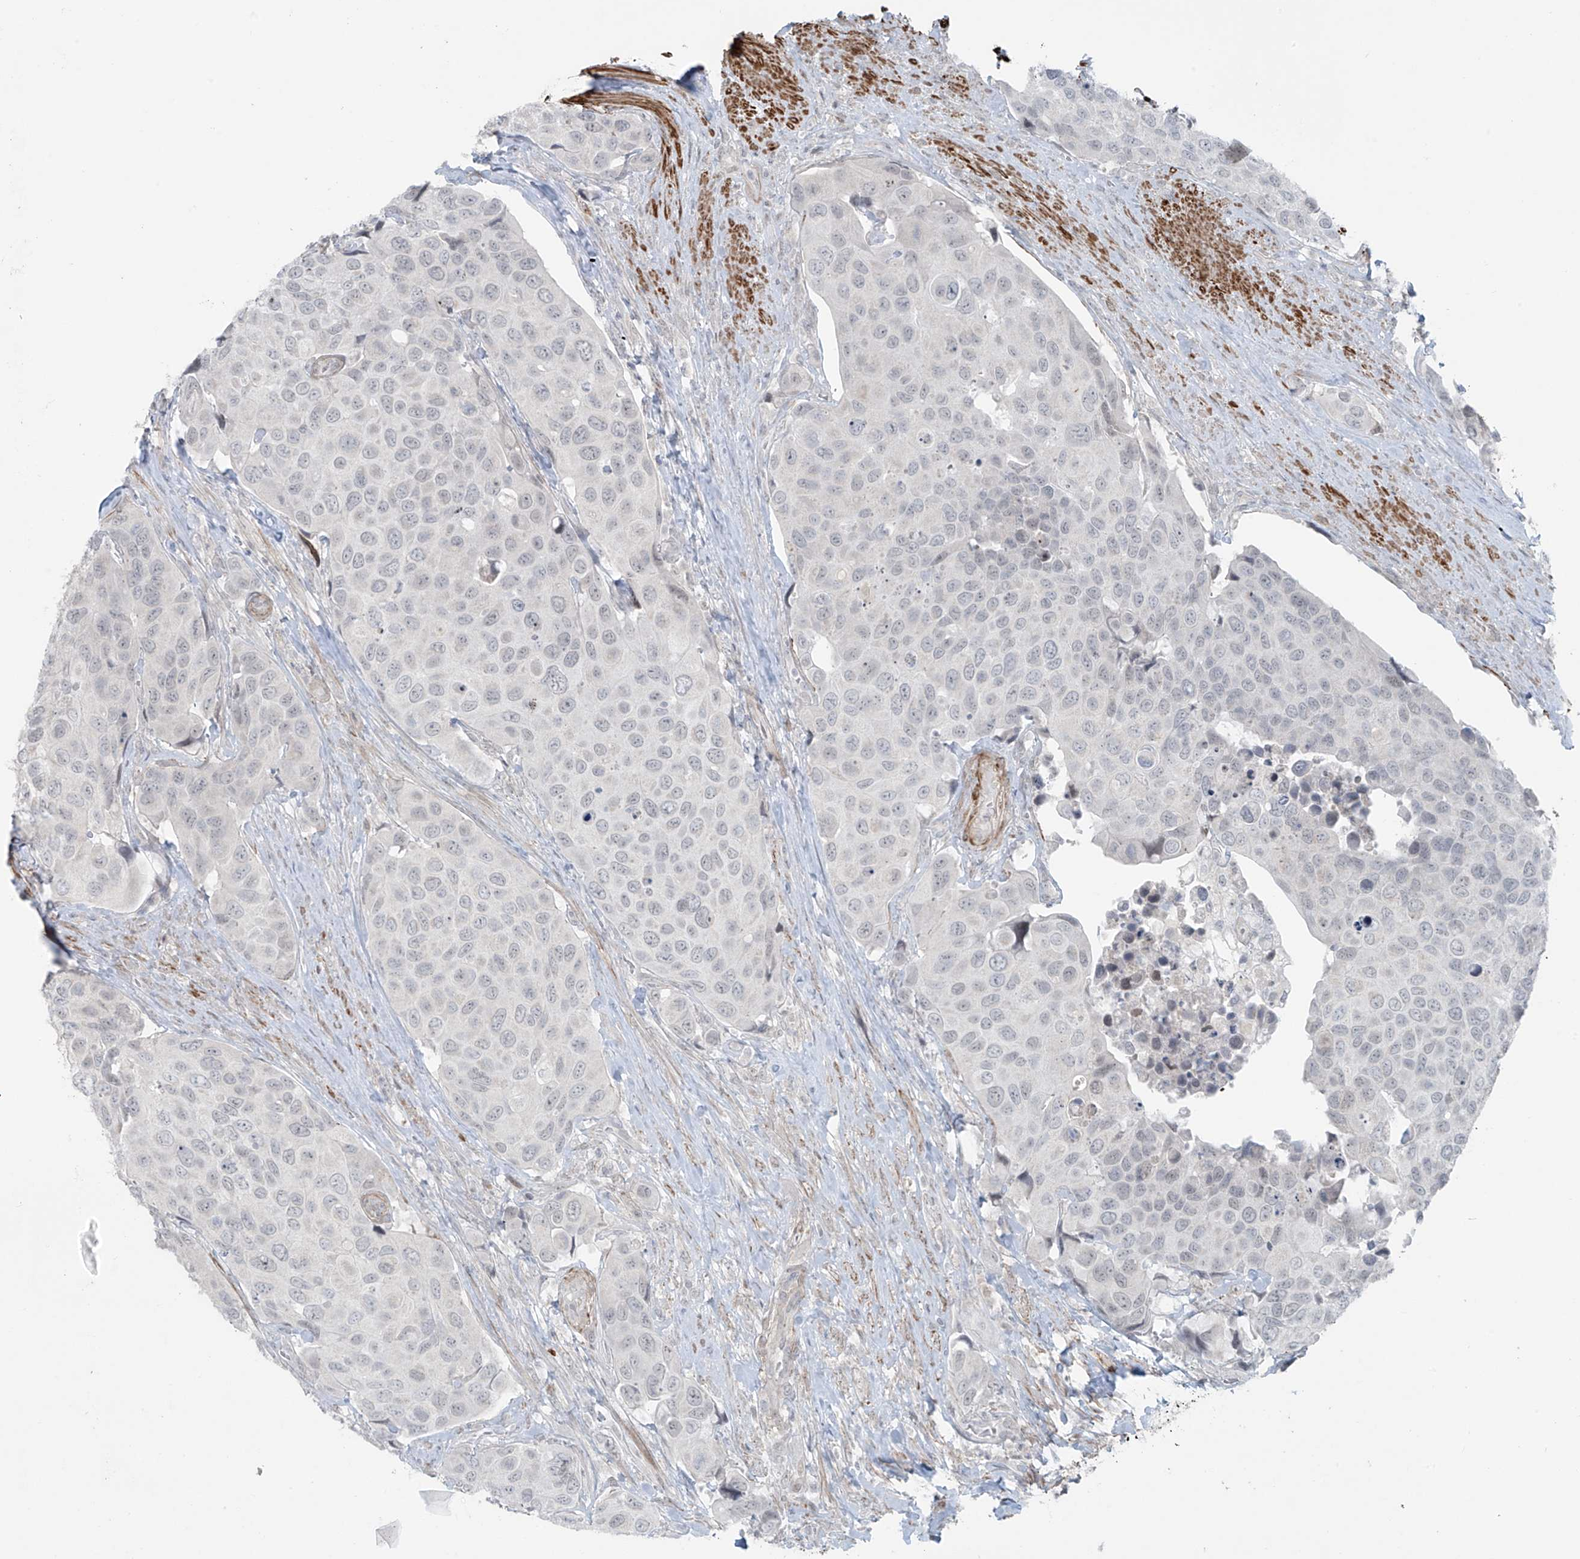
{"staining": {"intensity": "negative", "quantity": "none", "location": "none"}, "tissue": "urothelial cancer", "cell_type": "Tumor cells", "image_type": "cancer", "snomed": [{"axis": "morphology", "description": "Urothelial carcinoma, High grade"}, {"axis": "topography", "description": "Urinary bladder"}], "caption": "High power microscopy image of an IHC image of urothelial cancer, revealing no significant expression in tumor cells.", "gene": "RASGEF1A", "patient": {"sex": "male", "age": 74}}